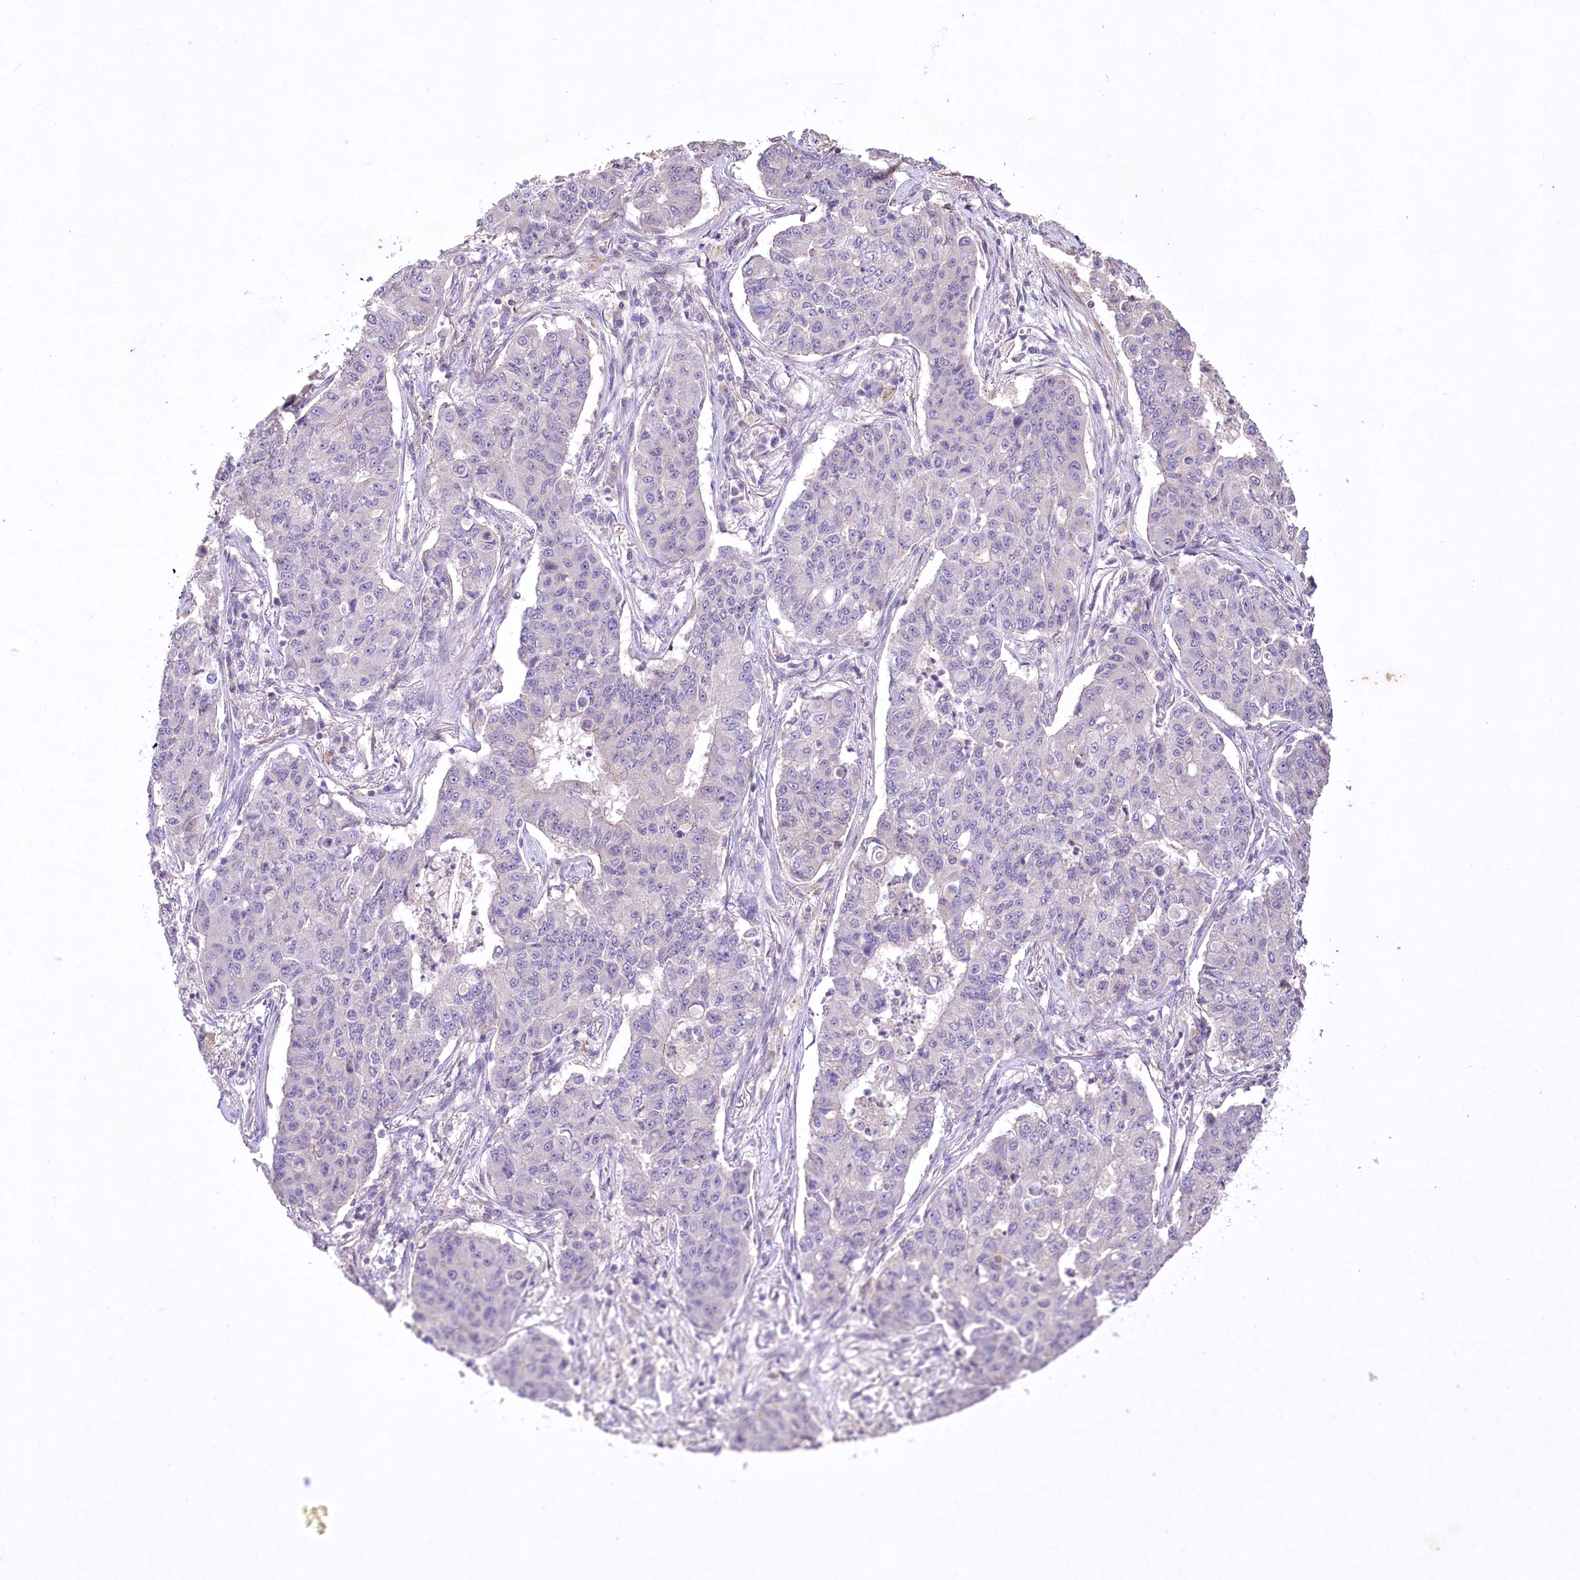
{"staining": {"intensity": "negative", "quantity": "none", "location": "none"}, "tissue": "lung cancer", "cell_type": "Tumor cells", "image_type": "cancer", "snomed": [{"axis": "morphology", "description": "Squamous cell carcinoma, NOS"}, {"axis": "topography", "description": "Lung"}], "caption": "This is an immunohistochemistry histopathology image of lung cancer. There is no staining in tumor cells.", "gene": "ENPP1", "patient": {"sex": "male", "age": 74}}